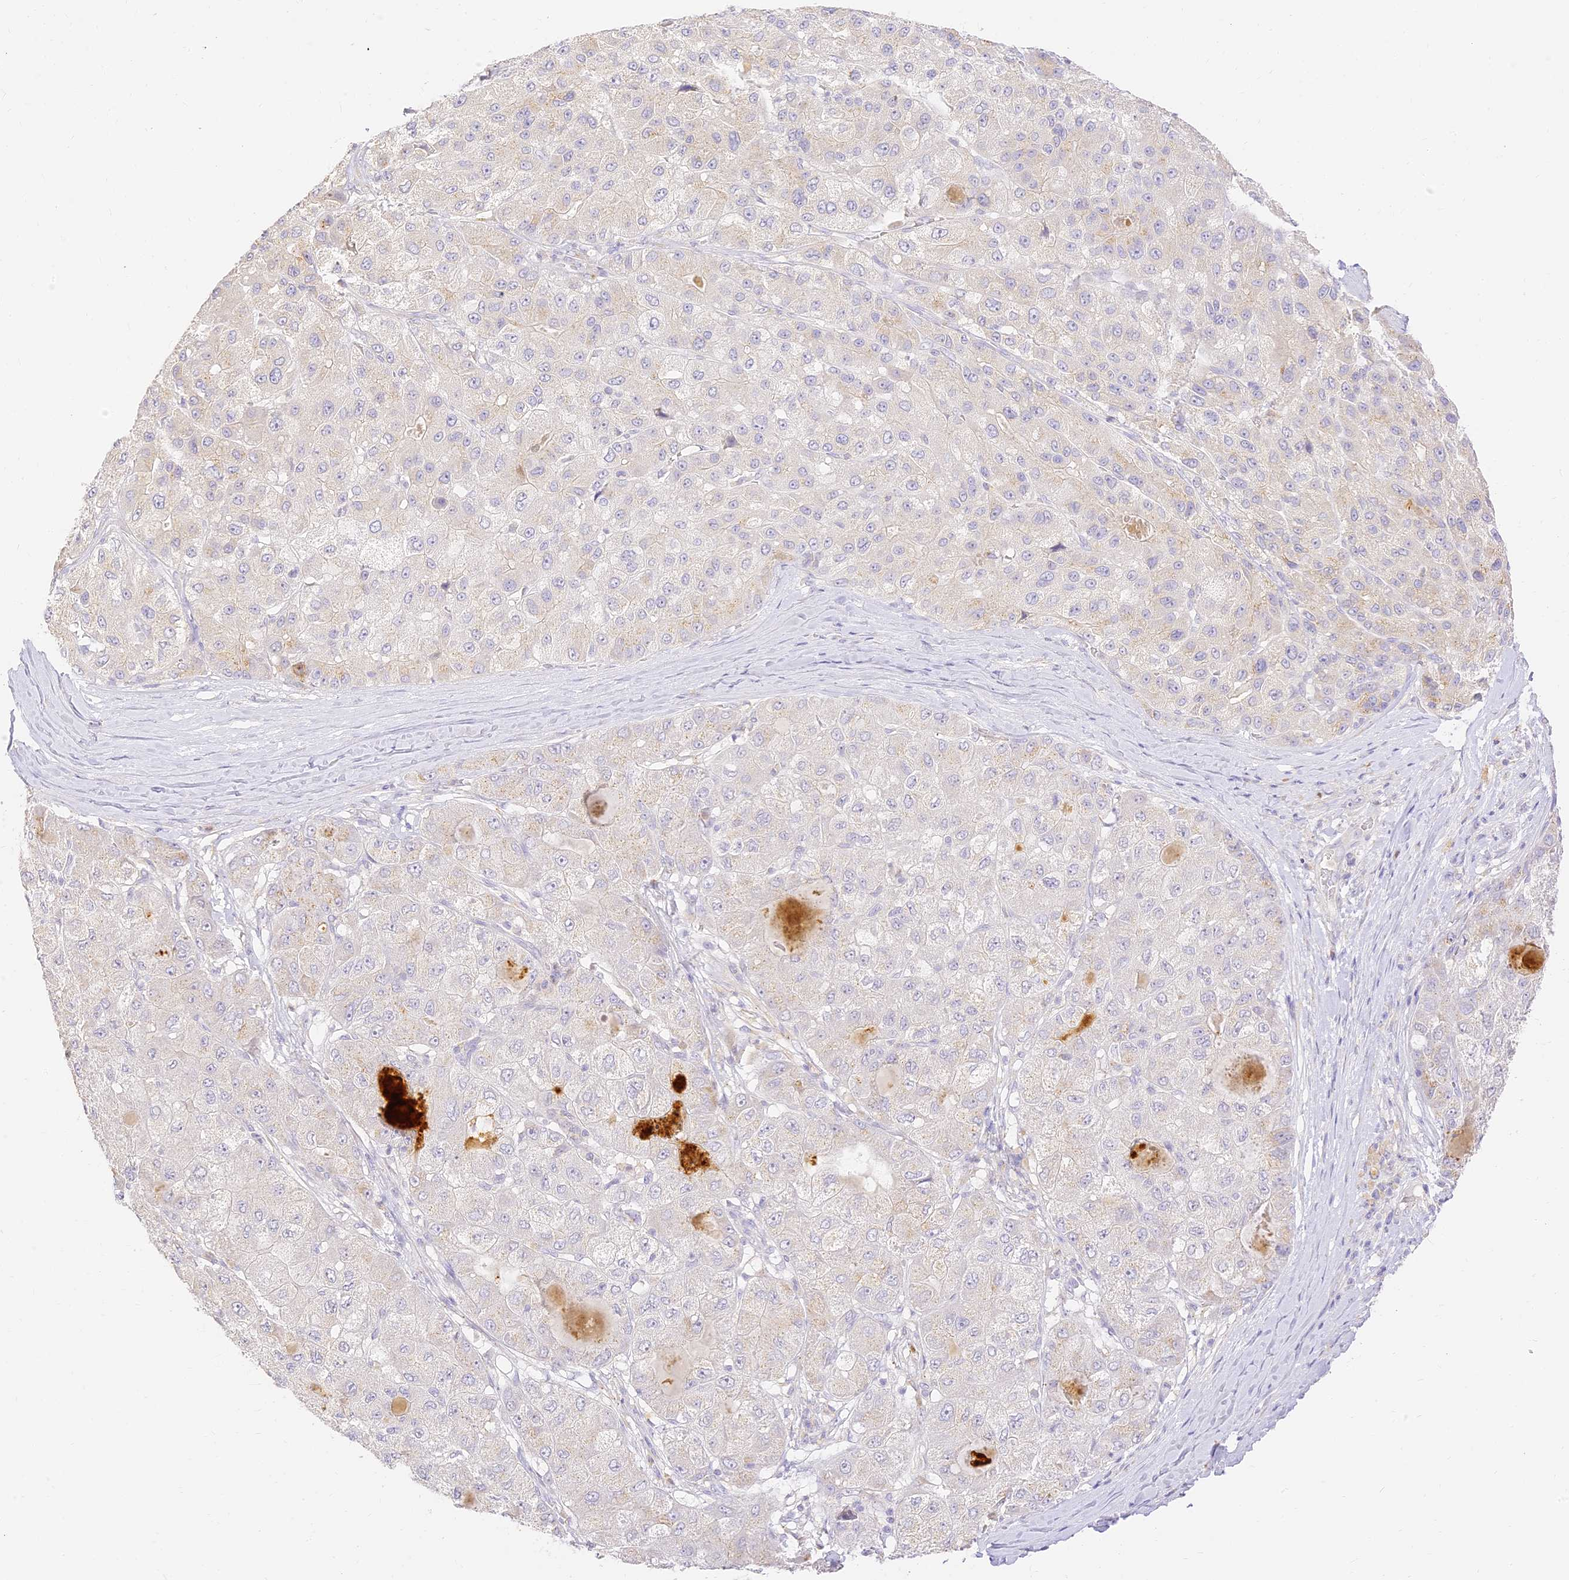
{"staining": {"intensity": "negative", "quantity": "none", "location": "none"}, "tissue": "liver cancer", "cell_type": "Tumor cells", "image_type": "cancer", "snomed": [{"axis": "morphology", "description": "Carcinoma, Hepatocellular, NOS"}, {"axis": "topography", "description": "Liver"}], "caption": "Histopathology image shows no significant protein positivity in tumor cells of hepatocellular carcinoma (liver). (Stains: DAB (3,3'-diaminobenzidine) IHC with hematoxylin counter stain, Microscopy: brightfield microscopy at high magnification).", "gene": "SEC13", "patient": {"sex": "male", "age": 80}}